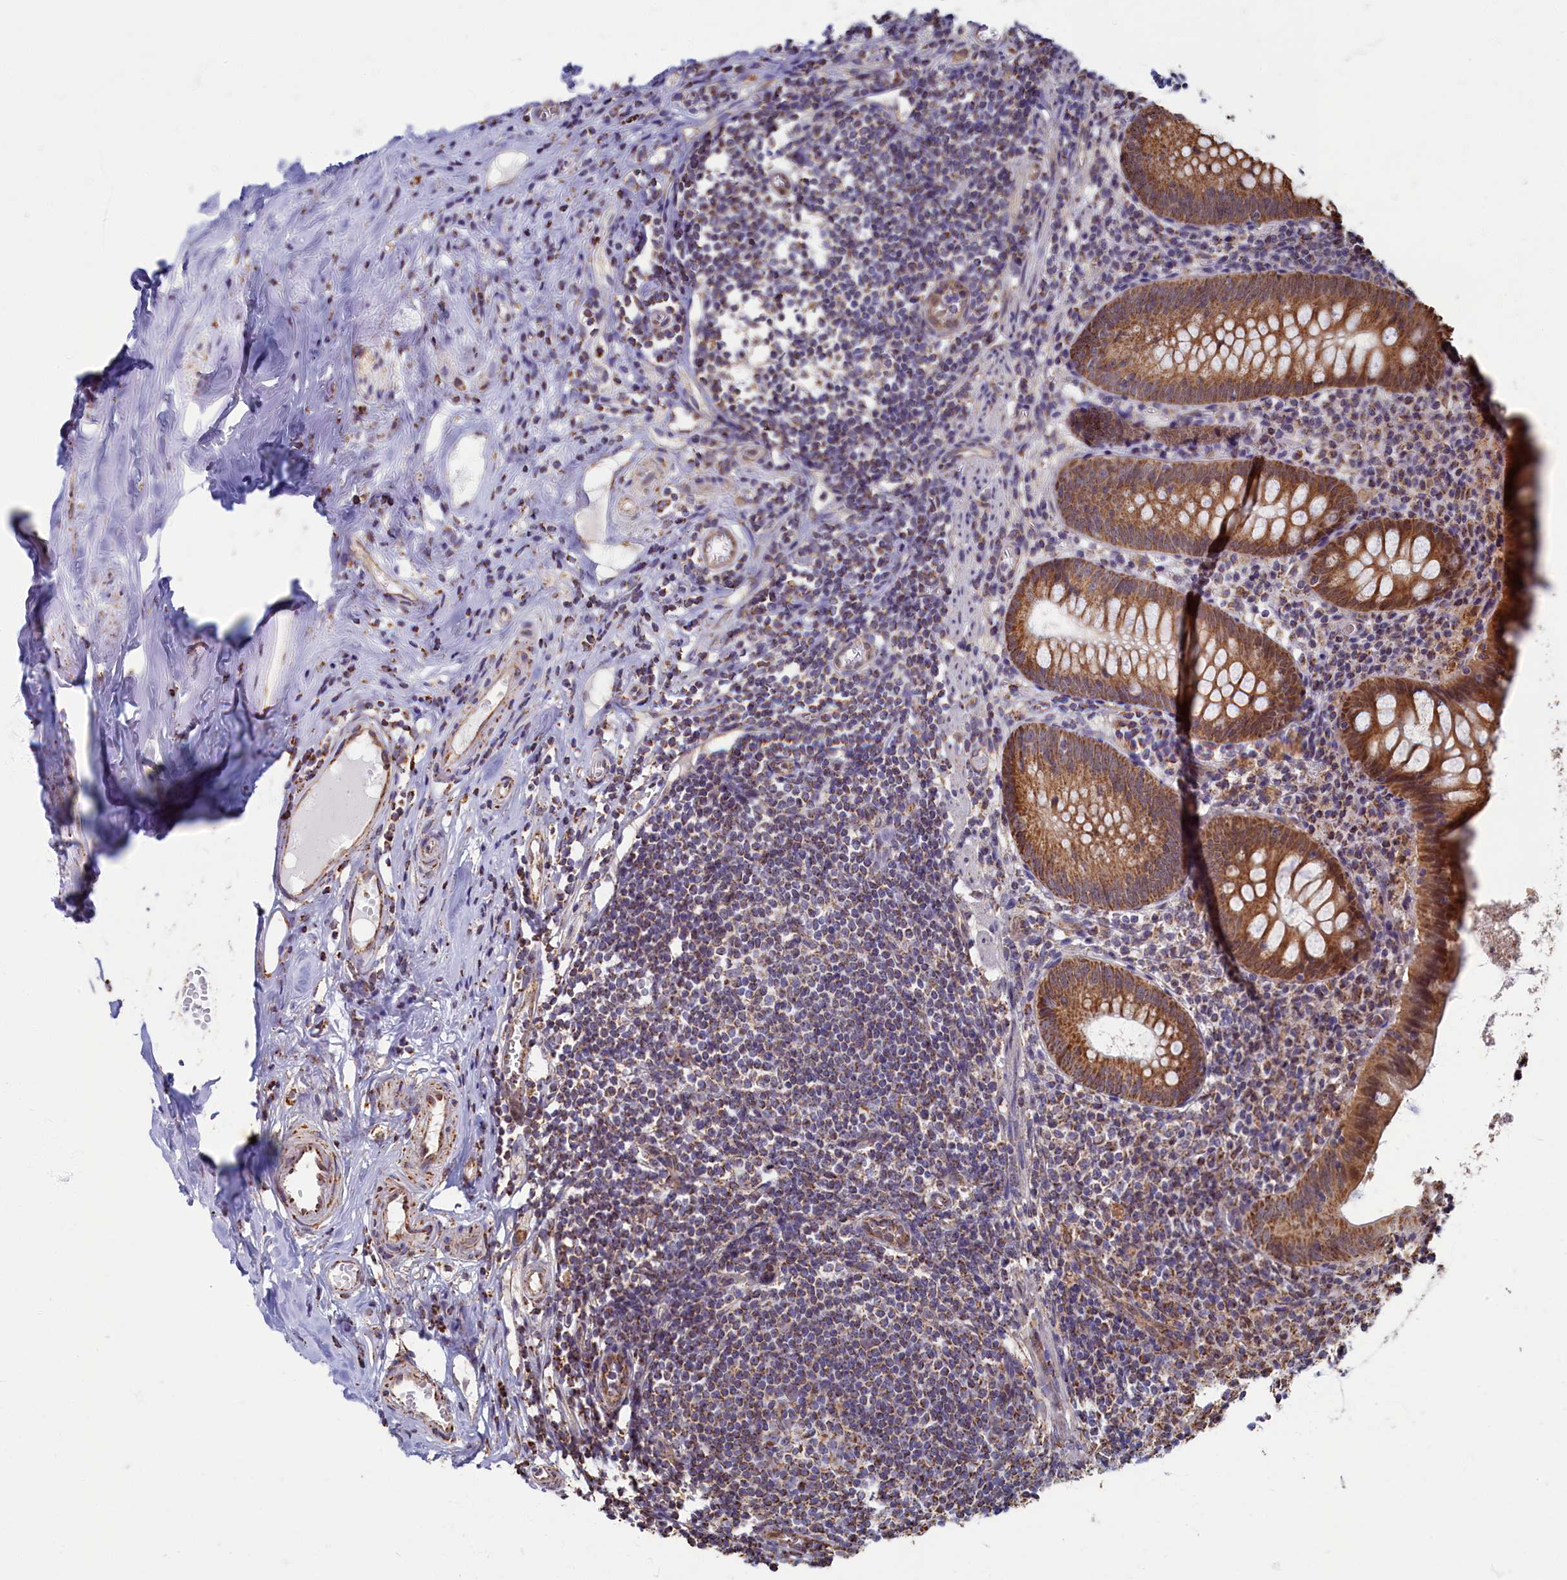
{"staining": {"intensity": "moderate", "quantity": ">75%", "location": "cytoplasmic/membranous,nuclear"}, "tissue": "appendix", "cell_type": "Glandular cells", "image_type": "normal", "snomed": [{"axis": "morphology", "description": "Normal tissue, NOS"}, {"axis": "topography", "description": "Appendix"}], "caption": "Immunohistochemistry micrograph of normal appendix: appendix stained using IHC reveals medium levels of moderate protein expression localized specifically in the cytoplasmic/membranous,nuclear of glandular cells, appearing as a cytoplasmic/membranous,nuclear brown color.", "gene": "SPR", "patient": {"sex": "female", "age": 51}}